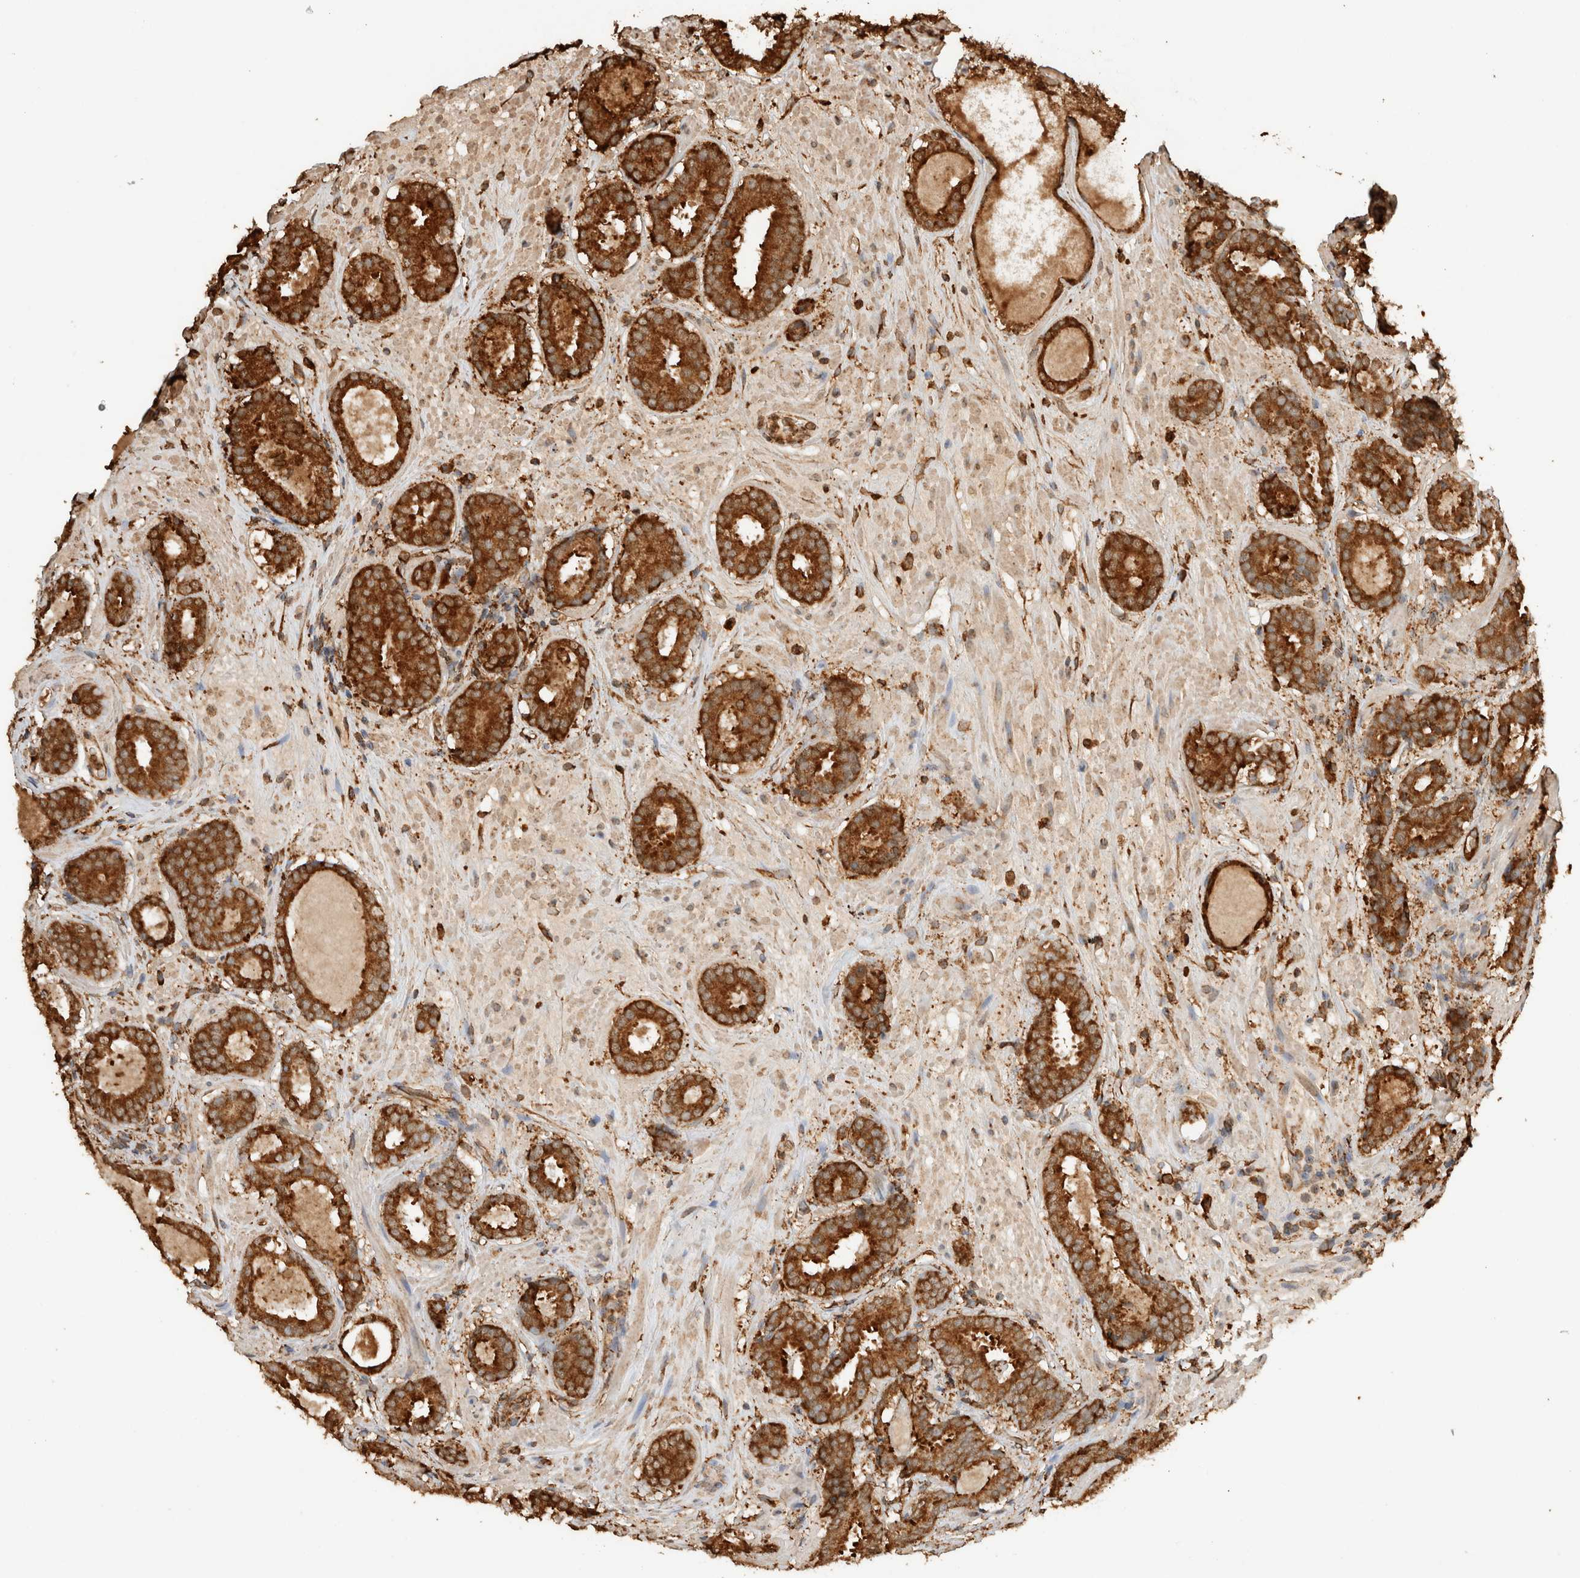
{"staining": {"intensity": "strong", "quantity": ">75%", "location": "cytoplasmic/membranous"}, "tissue": "prostate cancer", "cell_type": "Tumor cells", "image_type": "cancer", "snomed": [{"axis": "morphology", "description": "Adenocarcinoma, Low grade"}, {"axis": "topography", "description": "Prostate"}], "caption": "Prostate cancer stained with immunohistochemistry (IHC) displays strong cytoplasmic/membranous staining in approximately >75% of tumor cells. (DAB IHC, brown staining for protein, blue staining for nuclei).", "gene": "ERAP1", "patient": {"sex": "male", "age": 69}}